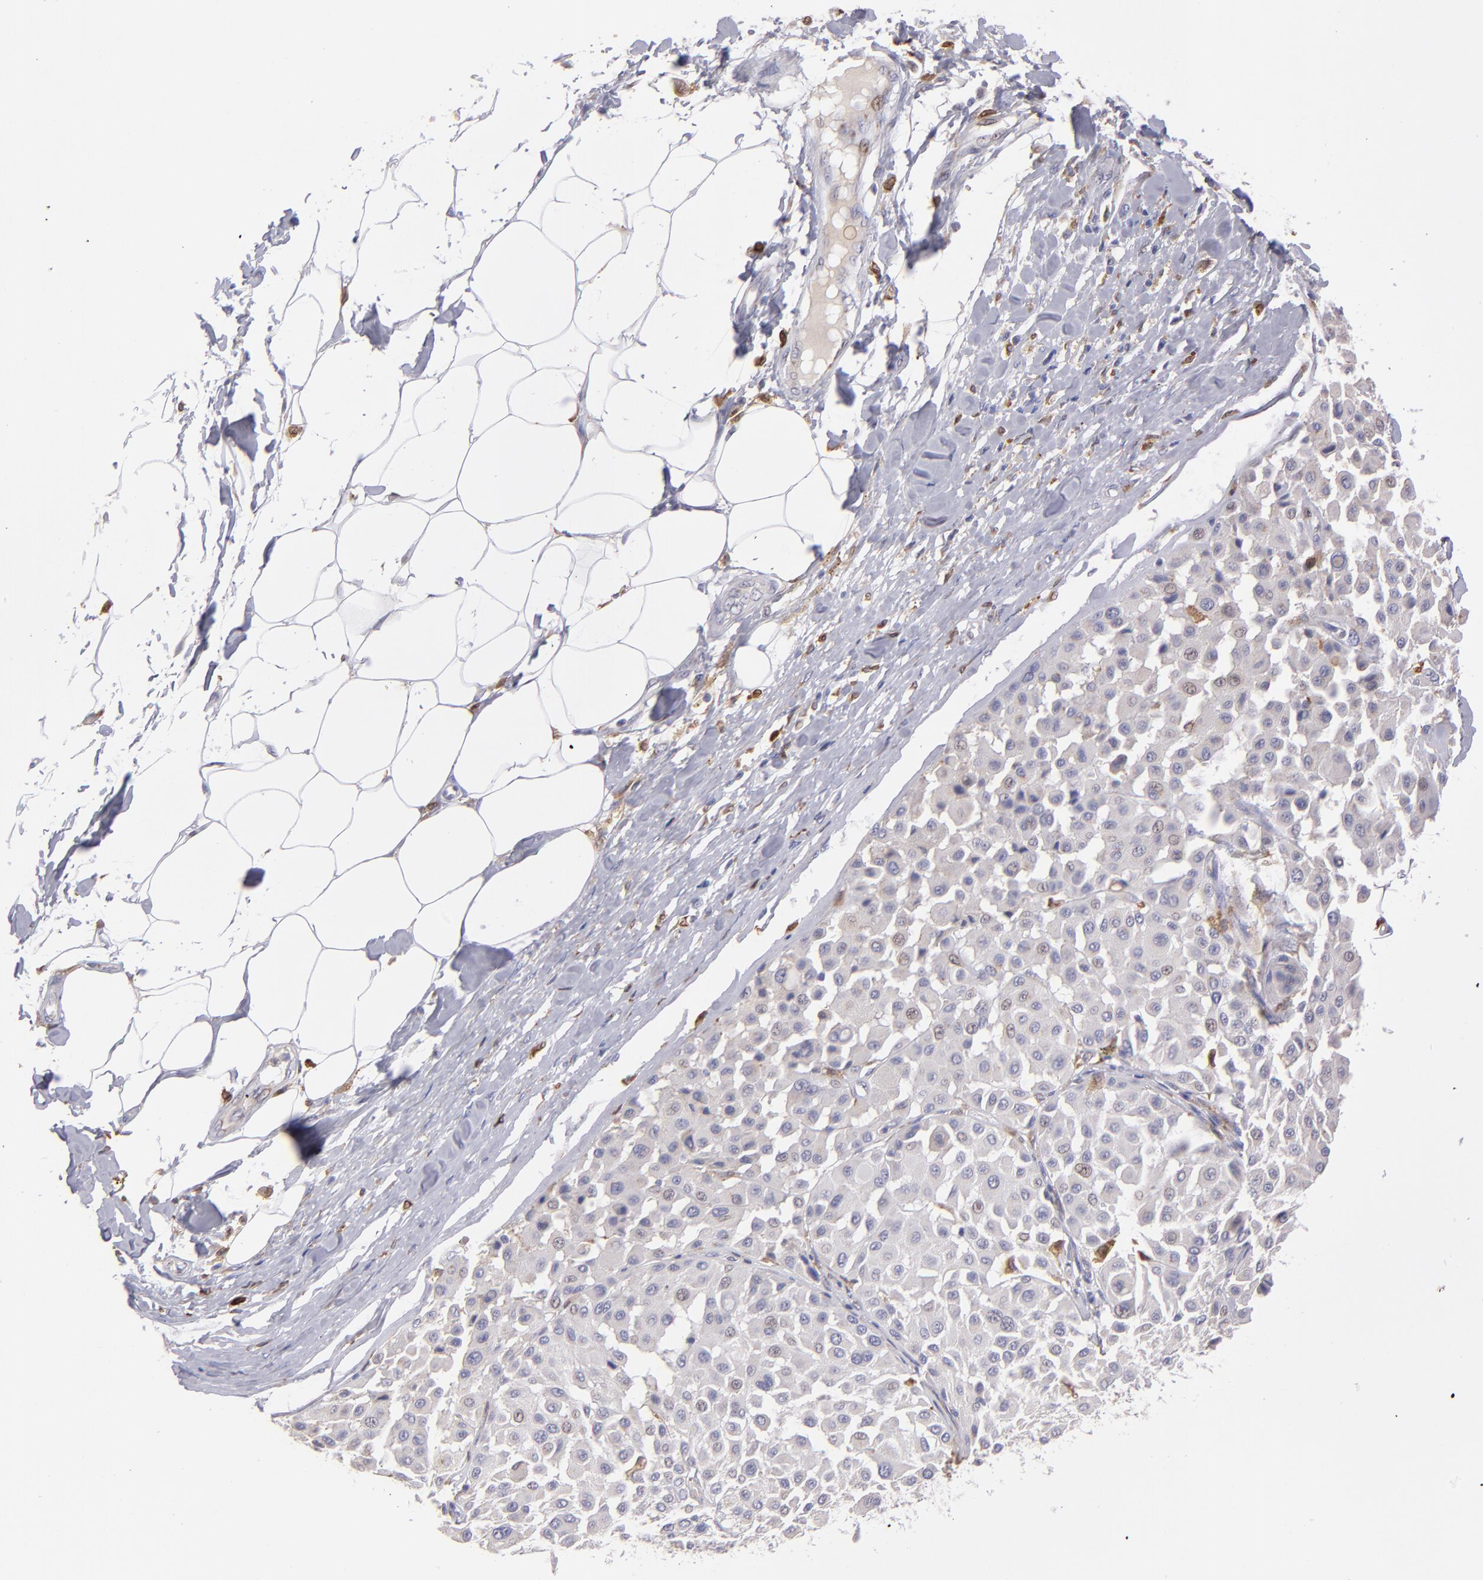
{"staining": {"intensity": "negative", "quantity": "none", "location": "none"}, "tissue": "melanoma", "cell_type": "Tumor cells", "image_type": "cancer", "snomed": [{"axis": "morphology", "description": "Malignant melanoma, Metastatic site"}, {"axis": "topography", "description": "Soft tissue"}], "caption": "IHC photomicrograph of human melanoma stained for a protein (brown), which displays no staining in tumor cells.", "gene": "PTGS1", "patient": {"sex": "male", "age": 41}}